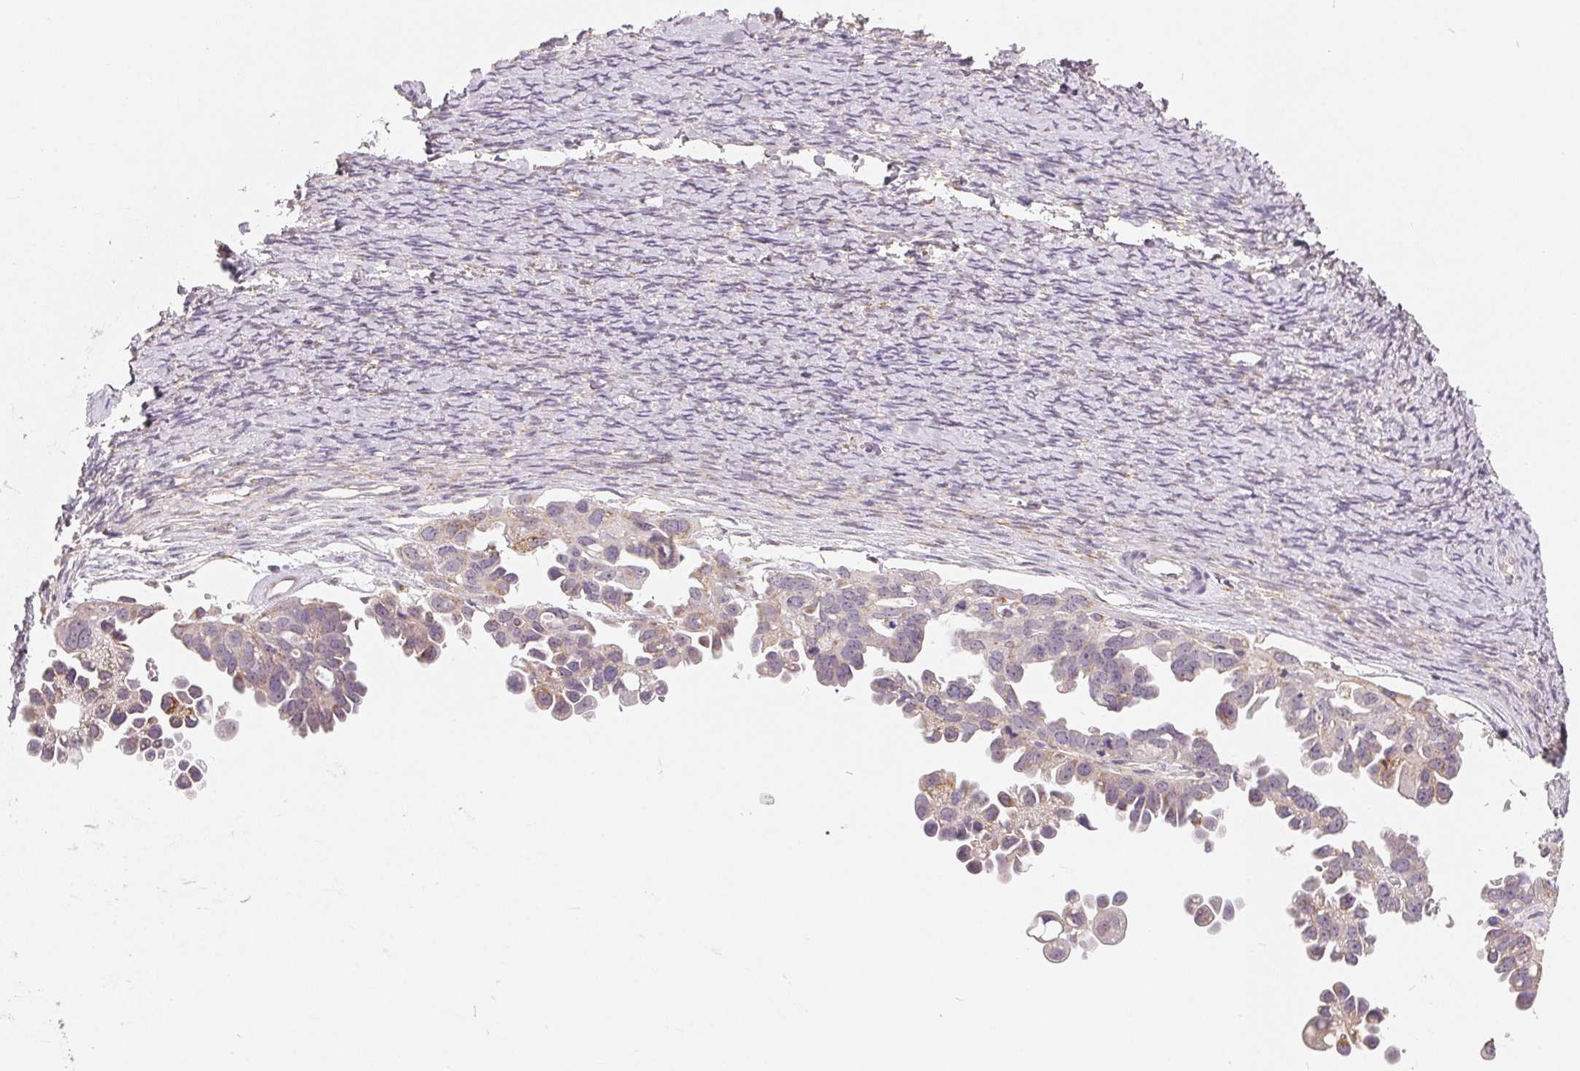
{"staining": {"intensity": "negative", "quantity": "none", "location": "none"}, "tissue": "ovarian cancer", "cell_type": "Tumor cells", "image_type": "cancer", "snomed": [{"axis": "morphology", "description": "Cystadenocarcinoma, serous, NOS"}, {"axis": "topography", "description": "Ovary"}], "caption": "High power microscopy photomicrograph of an immunohistochemistry (IHC) photomicrograph of serous cystadenocarcinoma (ovarian), revealing no significant staining in tumor cells. (IHC, brightfield microscopy, high magnification).", "gene": "GHITM", "patient": {"sex": "female", "age": 53}}